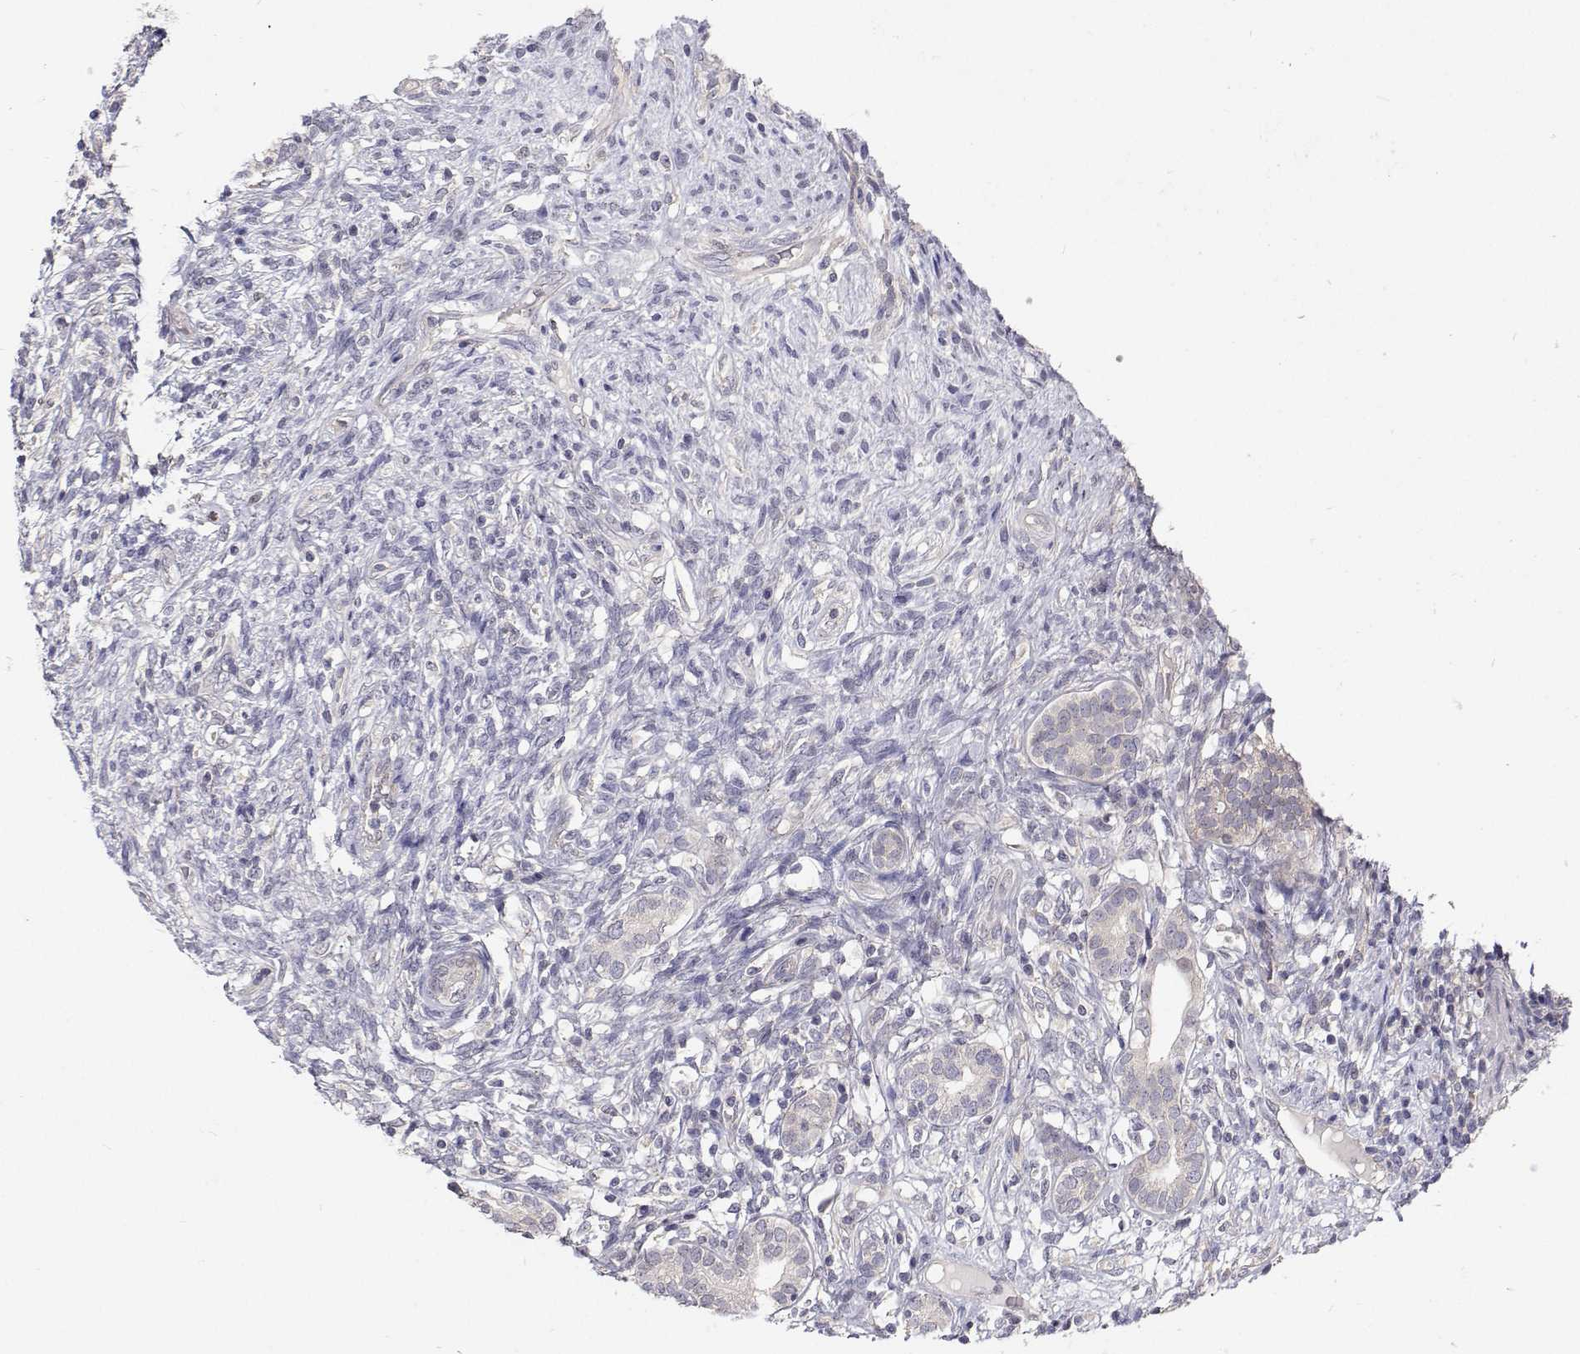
{"staining": {"intensity": "negative", "quantity": "none", "location": "none"}, "tissue": "testis cancer", "cell_type": "Tumor cells", "image_type": "cancer", "snomed": [{"axis": "morphology", "description": "Seminoma, NOS"}, {"axis": "morphology", "description": "Carcinoma, Embryonal, NOS"}, {"axis": "topography", "description": "Testis"}], "caption": "Tumor cells are negative for protein expression in human seminoma (testis).", "gene": "MYPN", "patient": {"sex": "male", "age": 41}}